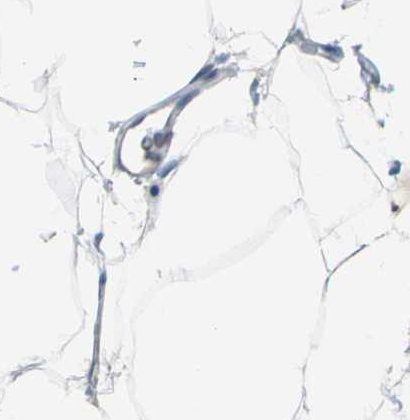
{"staining": {"intensity": "negative", "quantity": "none", "location": "none"}, "tissue": "adipose tissue", "cell_type": "Adipocytes", "image_type": "normal", "snomed": [{"axis": "morphology", "description": "Normal tissue, NOS"}, {"axis": "morphology", "description": "Duct carcinoma"}, {"axis": "topography", "description": "Breast"}, {"axis": "topography", "description": "Adipose tissue"}], "caption": "This is an IHC micrograph of normal adipose tissue. There is no positivity in adipocytes.", "gene": "ZNF557", "patient": {"sex": "female", "age": 37}}